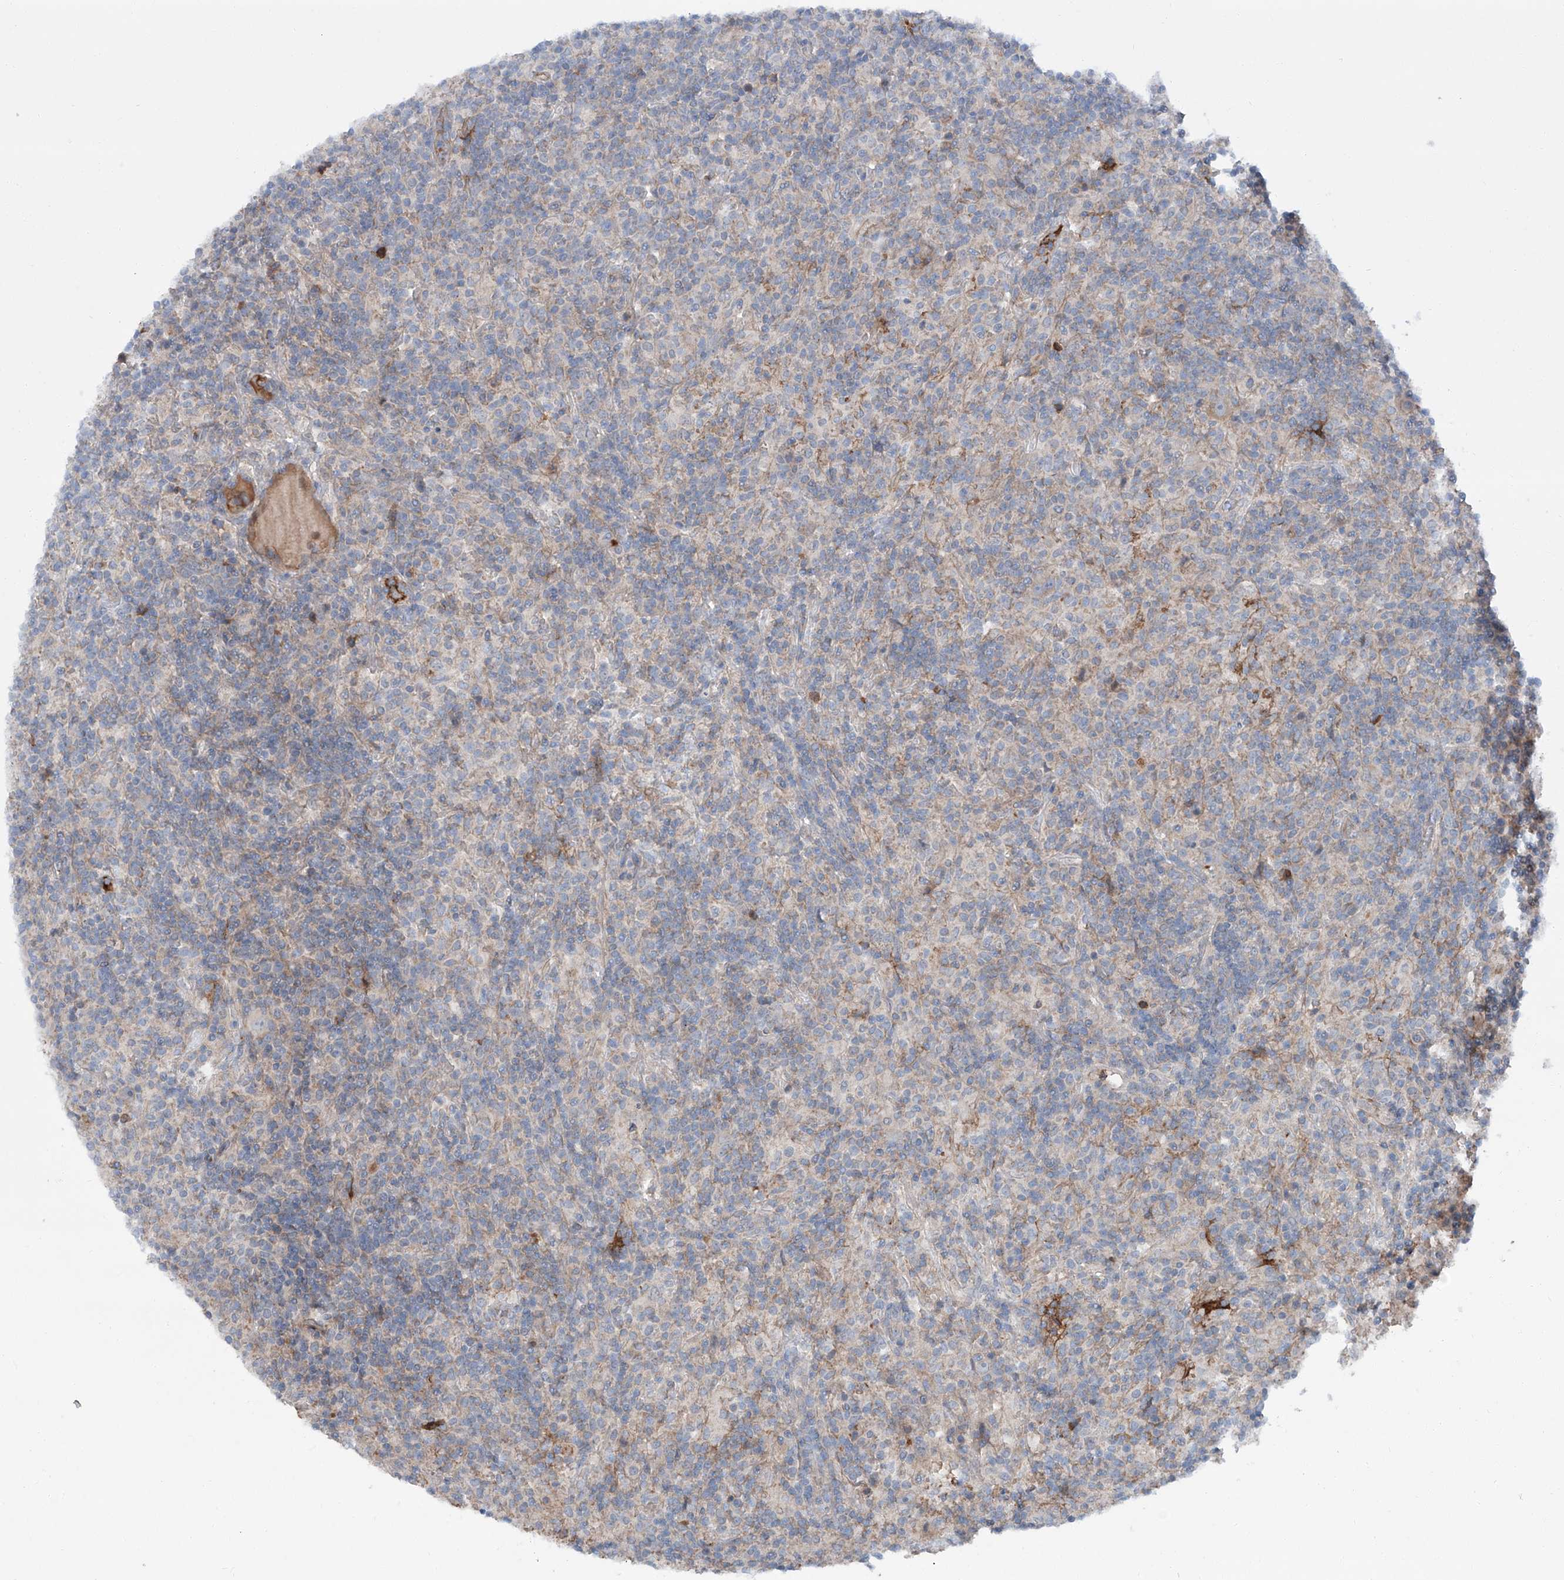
{"staining": {"intensity": "negative", "quantity": "none", "location": "none"}, "tissue": "lymphoma", "cell_type": "Tumor cells", "image_type": "cancer", "snomed": [{"axis": "morphology", "description": "Hodgkin's disease, NOS"}, {"axis": "topography", "description": "Lymph node"}], "caption": "An immunohistochemistry photomicrograph of lymphoma is shown. There is no staining in tumor cells of lymphoma.", "gene": "SIX4", "patient": {"sex": "male", "age": 70}}